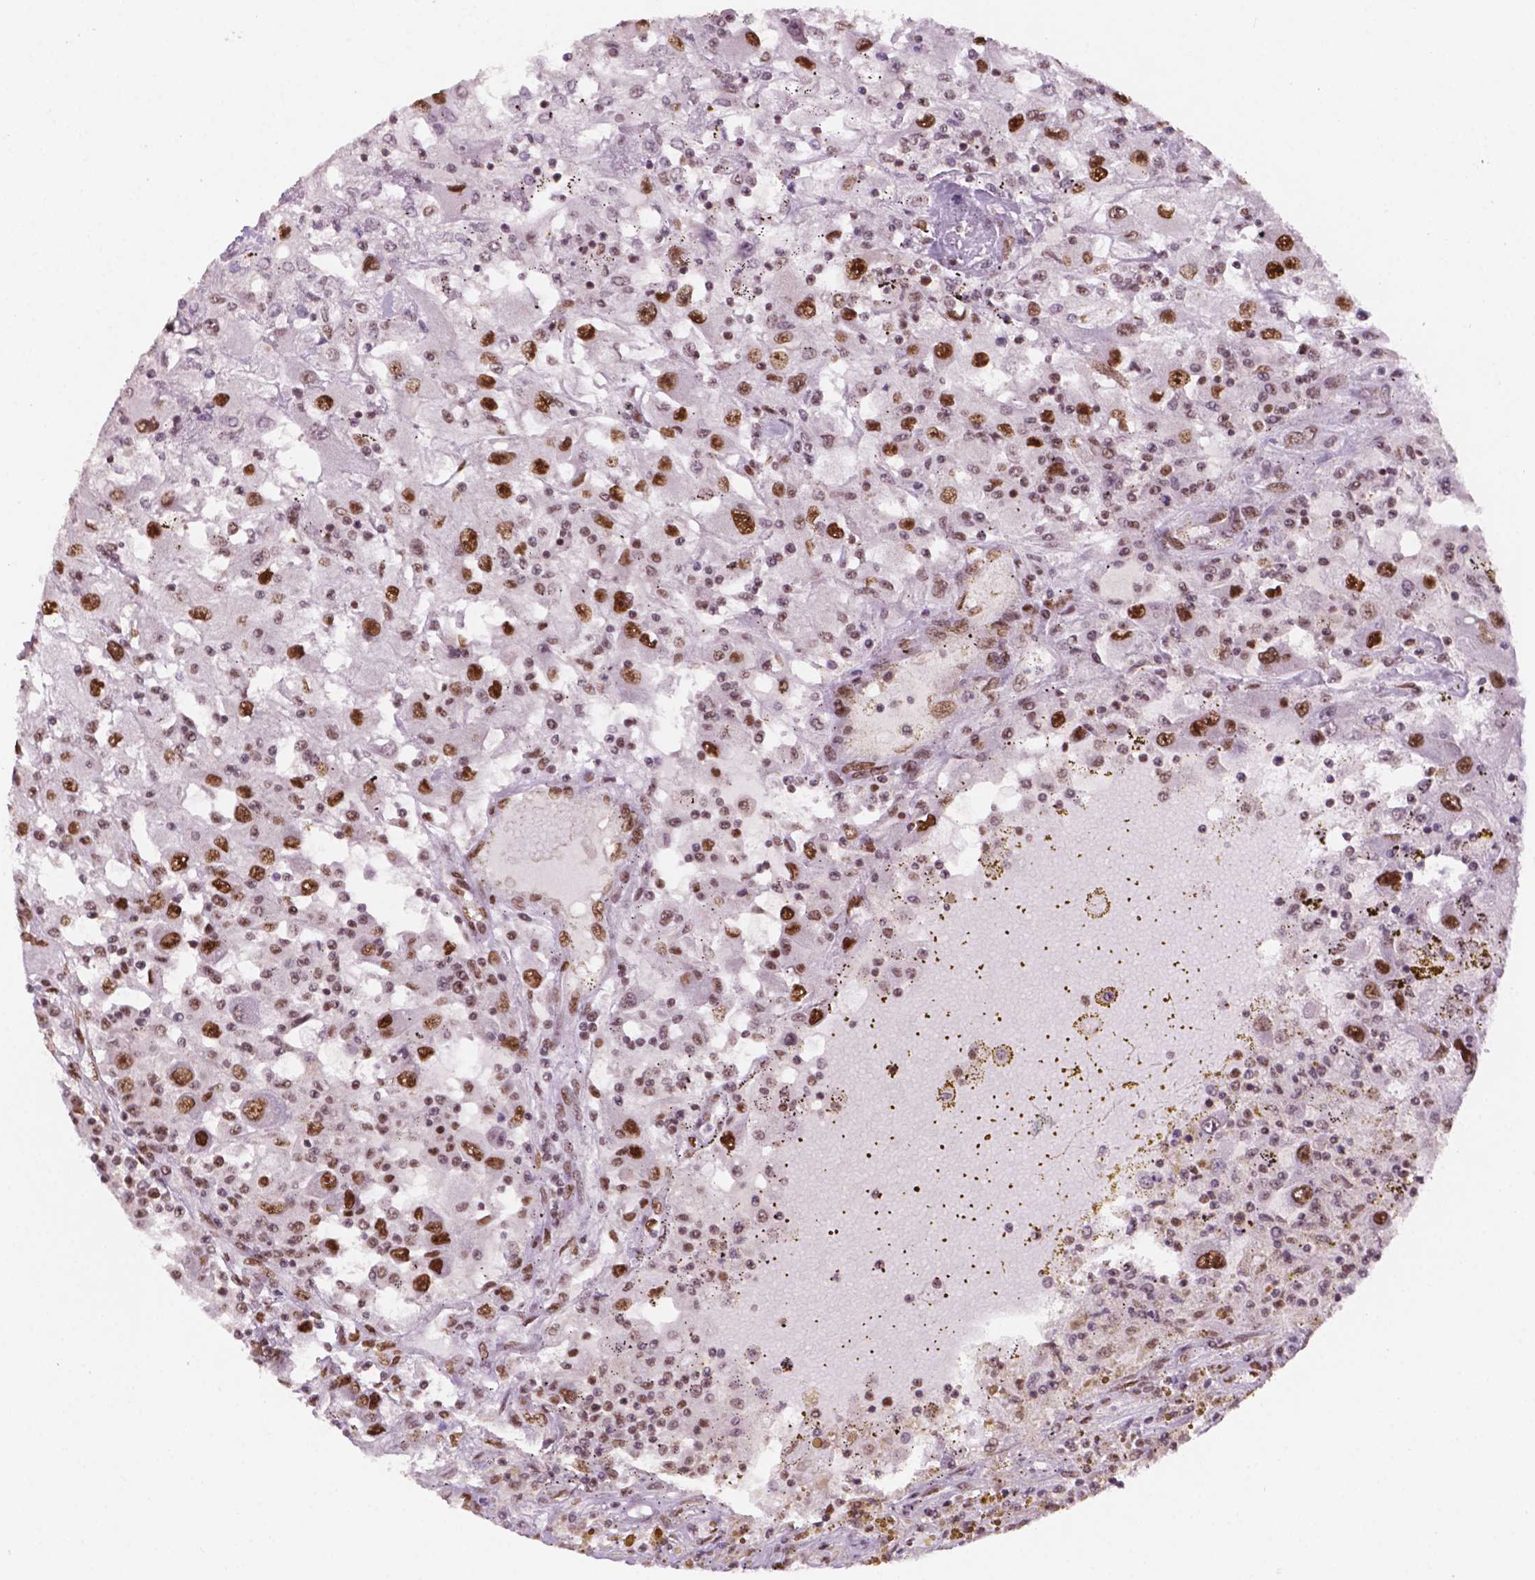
{"staining": {"intensity": "moderate", "quantity": "25%-75%", "location": "nuclear"}, "tissue": "renal cancer", "cell_type": "Tumor cells", "image_type": "cancer", "snomed": [{"axis": "morphology", "description": "Adenocarcinoma, NOS"}, {"axis": "topography", "description": "Kidney"}], "caption": "This micrograph displays renal adenocarcinoma stained with IHC to label a protein in brown. The nuclear of tumor cells show moderate positivity for the protein. Nuclei are counter-stained blue.", "gene": "MLH1", "patient": {"sex": "female", "age": 67}}